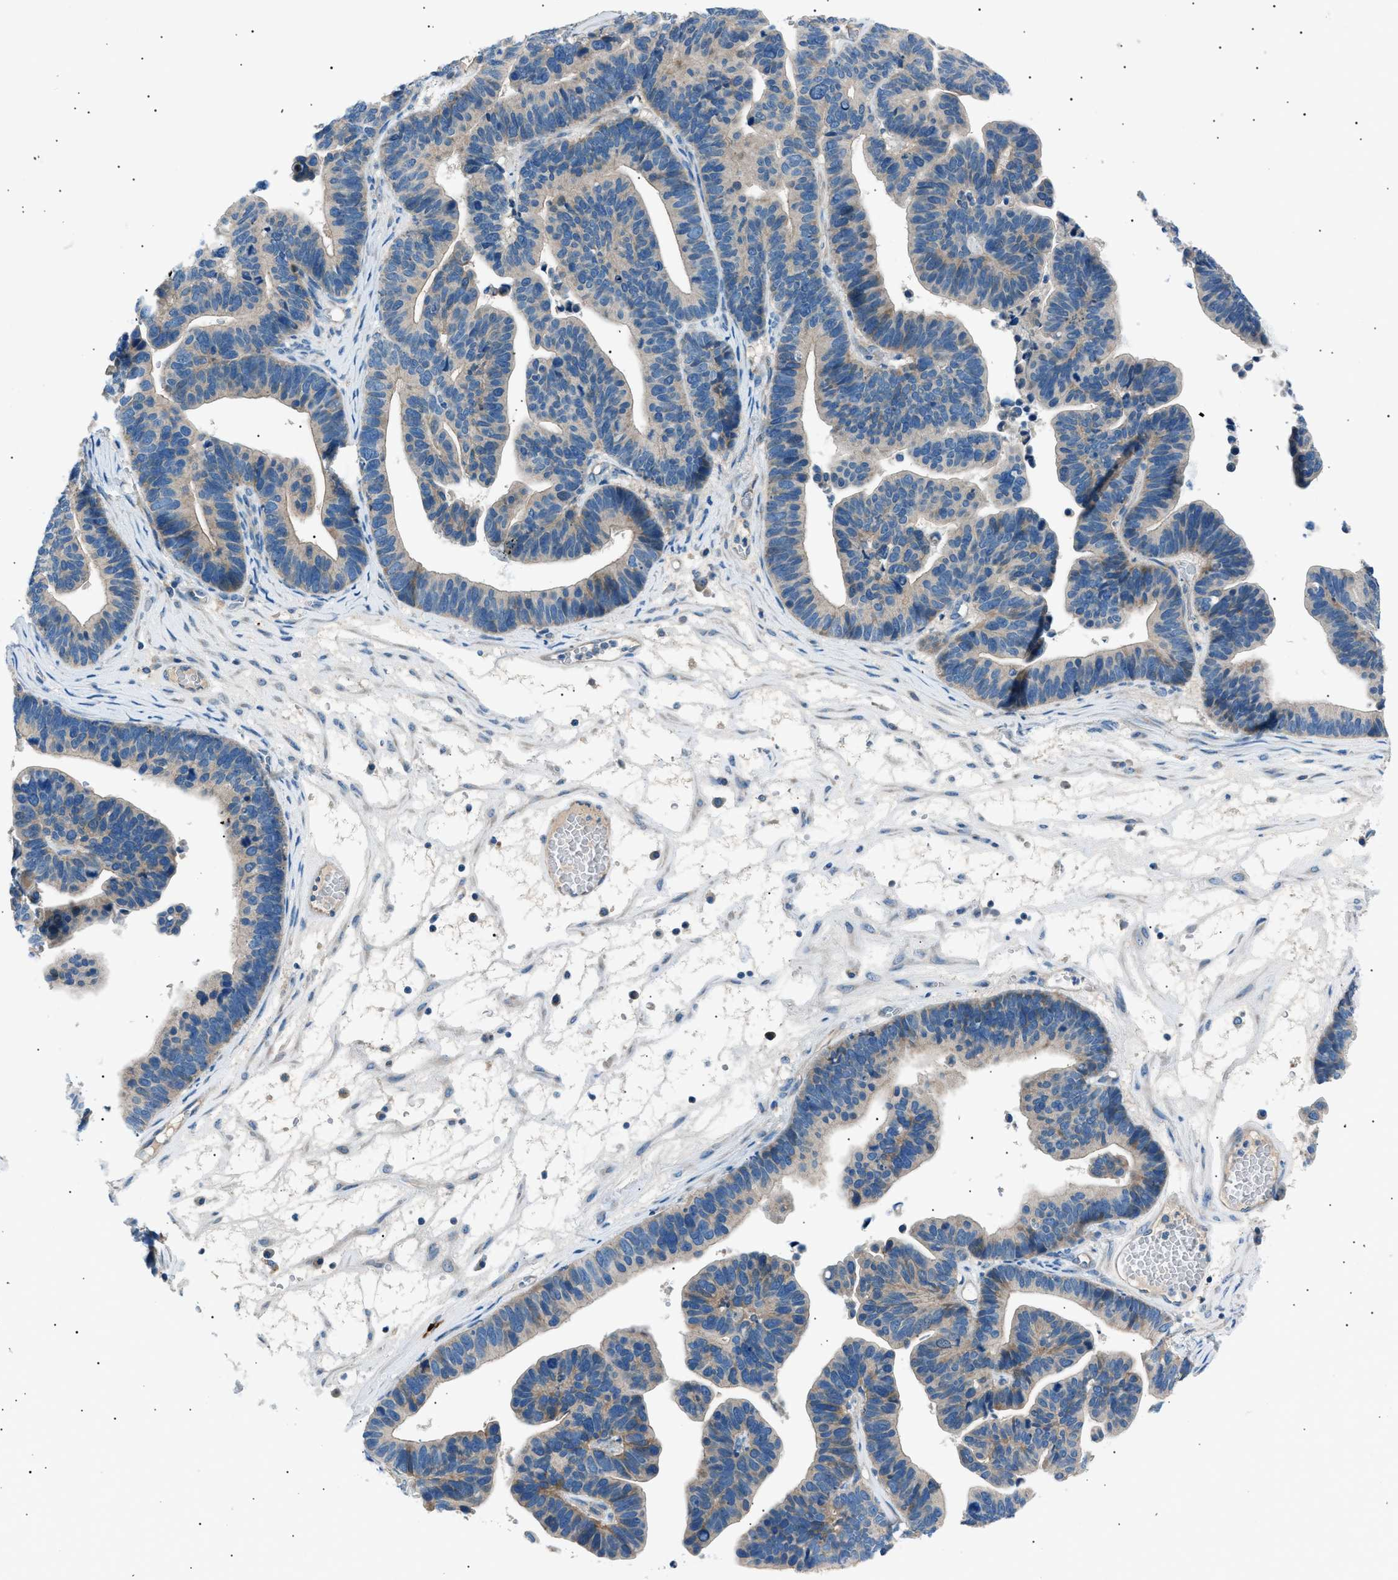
{"staining": {"intensity": "weak", "quantity": "<25%", "location": "cytoplasmic/membranous"}, "tissue": "ovarian cancer", "cell_type": "Tumor cells", "image_type": "cancer", "snomed": [{"axis": "morphology", "description": "Cystadenocarcinoma, serous, NOS"}, {"axis": "topography", "description": "Ovary"}], "caption": "Ovarian cancer stained for a protein using immunohistochemistry displays no staining tumor cells.", "gene": "LRRC37B", "patient": {"sex": "female", "age": 56}}